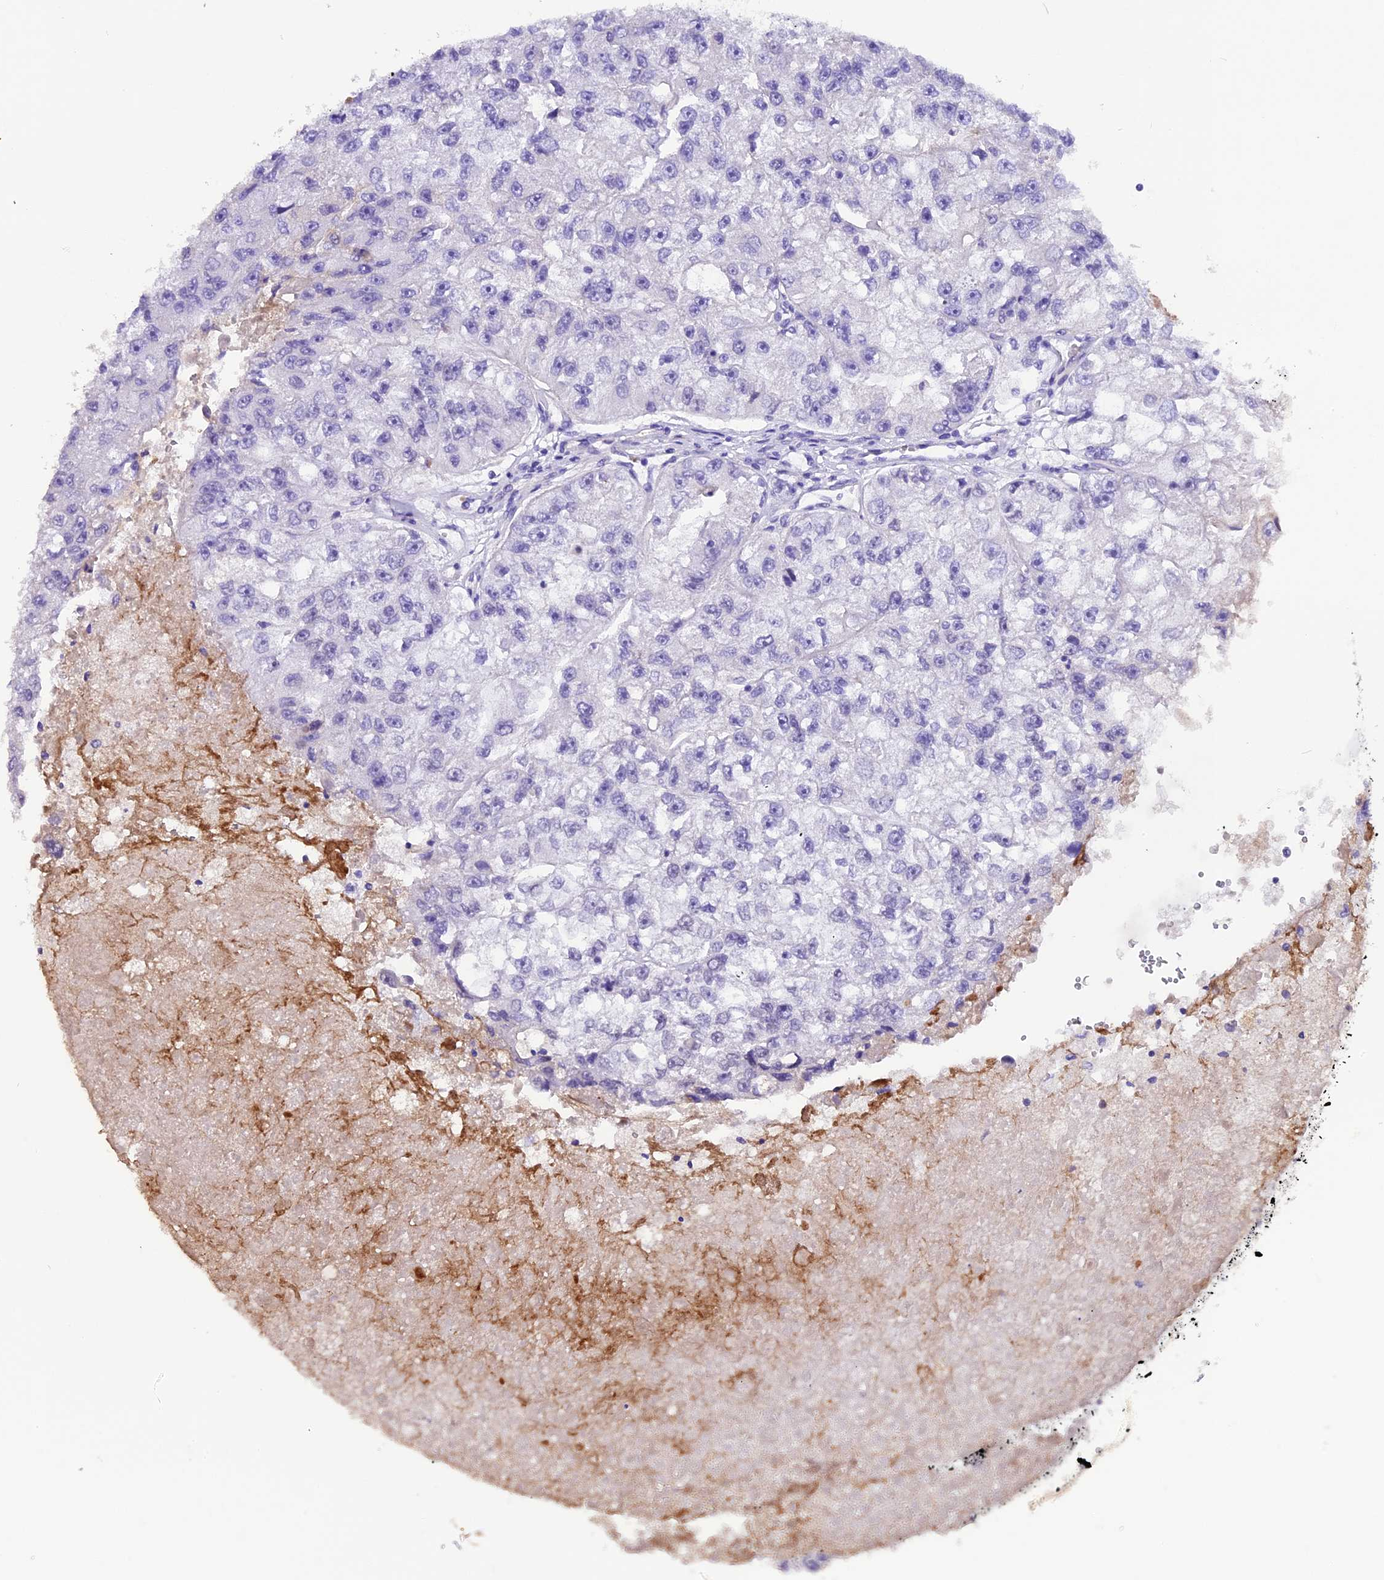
{"staining": {"intensity": "negative", "quantity": "none", "location": "none"}, "tissue": "renal cancer", "cell_type": "Tumor cells", "image_type": "cancer", "snomed": [{"axis": "morphology", "description": "Adenocarcinoma, NOS"}, {"axis": "topography", "description": "Kidney"}], "caption": "Immunohistochemistry (IHC) of human renal cancer (adenocarcinoma) demonstrates no expression in tumor cells.", "gene": "MEX3B", "patient": {"sex": "male", "age": 63}}